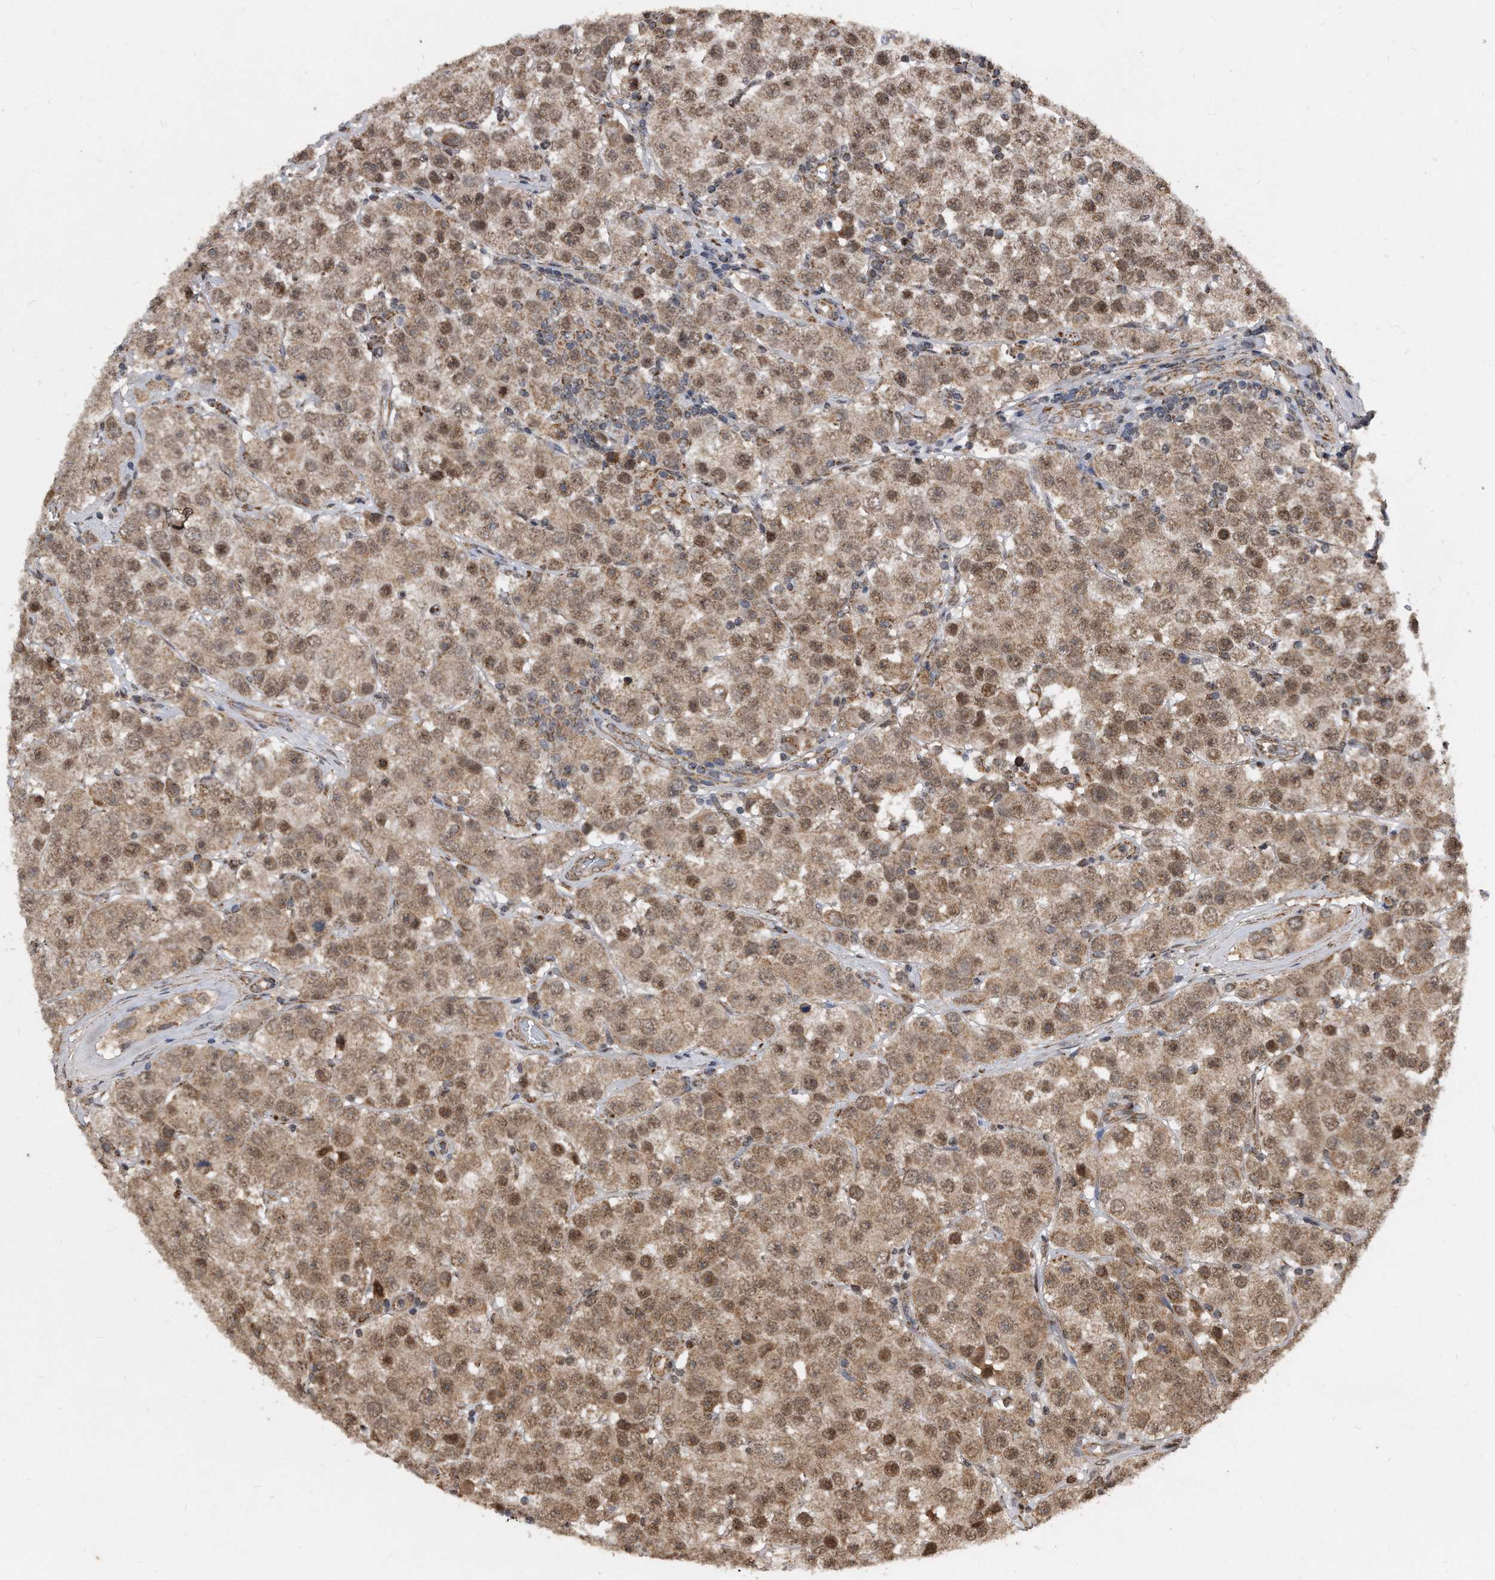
{"staining": {"intensity": "moderate", "quantity": ">75%", "location": "cytoplasmic/membranous,nuclear"}, "tissue": "testis cancer", "cell_type": "Tumor cells", "image_type": "cancer", "snomed": [{"axis": "morphology", "description": "Seminoma, NOS"}, {"axis": "topography", "description": "Testis"}], "caption": "Protein expression analysis of human testis cancer (seminoma) reveals moderate cytoplasmic/membranous and nuclear expression in approximately >75% of tumor cells. (Stains: DAB (3,3'-diaminobenzidine) in brown, nuclei in blue, Microscopy: brightfield microscopy at high magnification).", "gene": "DUSP22", "patient": {"sex": "male", "age": 28}}